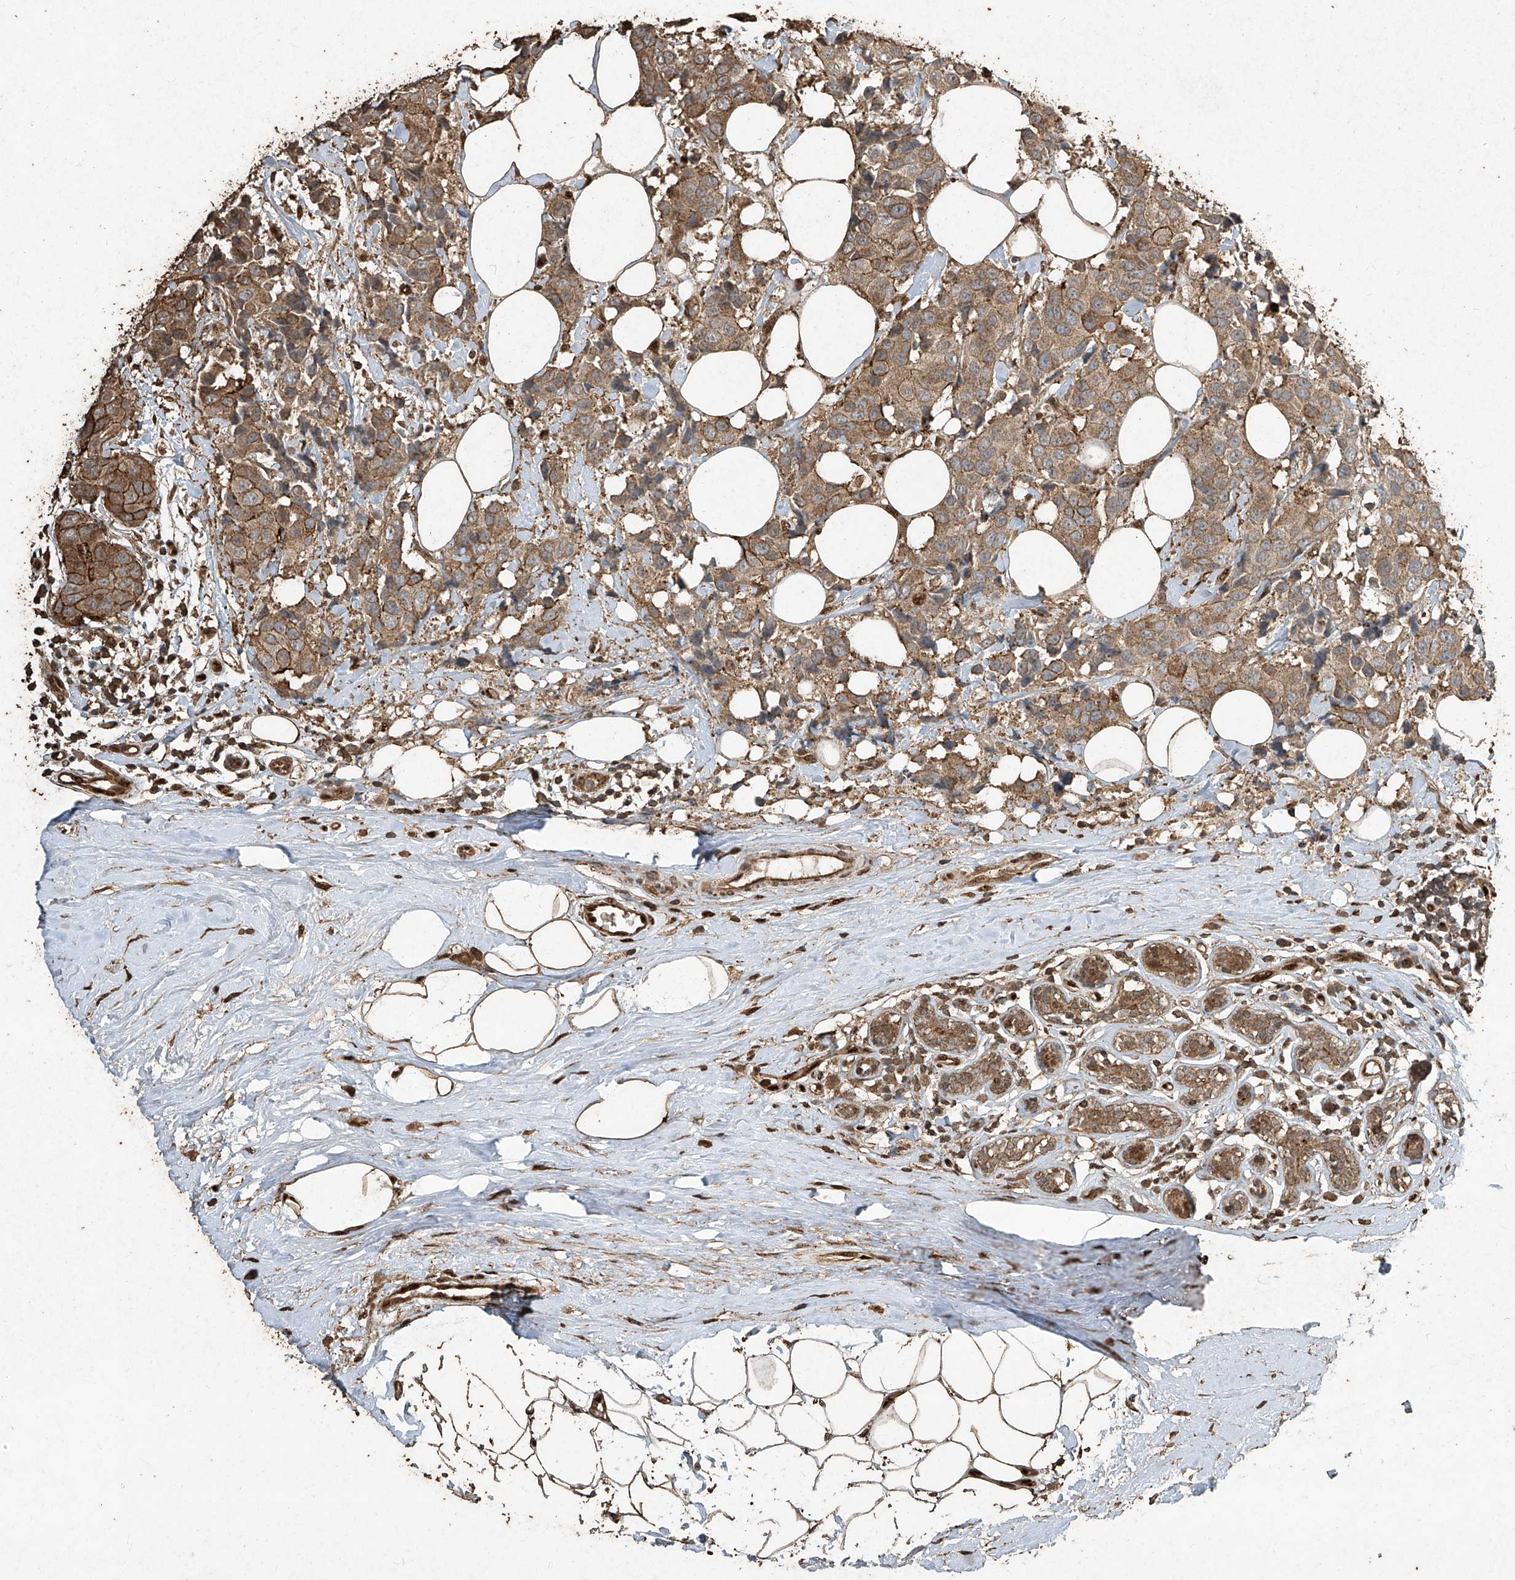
{"staining": {"intensity": "moderate", "quantity": "25%-75%", "location": "cytoplasmic/membranous"}, "tissue": "breast cancer", "cell_type": "Tumor cells", "image_type": "cancer", "snomed": [{"axis": "morphology", "description": "Normal tissue, NOS"}, {"axis": "morphology", "description": "Duct carcinoma"}, {"axis": "topography", "description": "Breast"}], "caption": "This is a micrograph of immunohistochemistry (IHC) staining of breast cancer, which shows moderate staining in the cytoplasmic/membranous of tumor cells.", "gene": "ERBB3", "patient": {"sex": "female", "age": 39}}